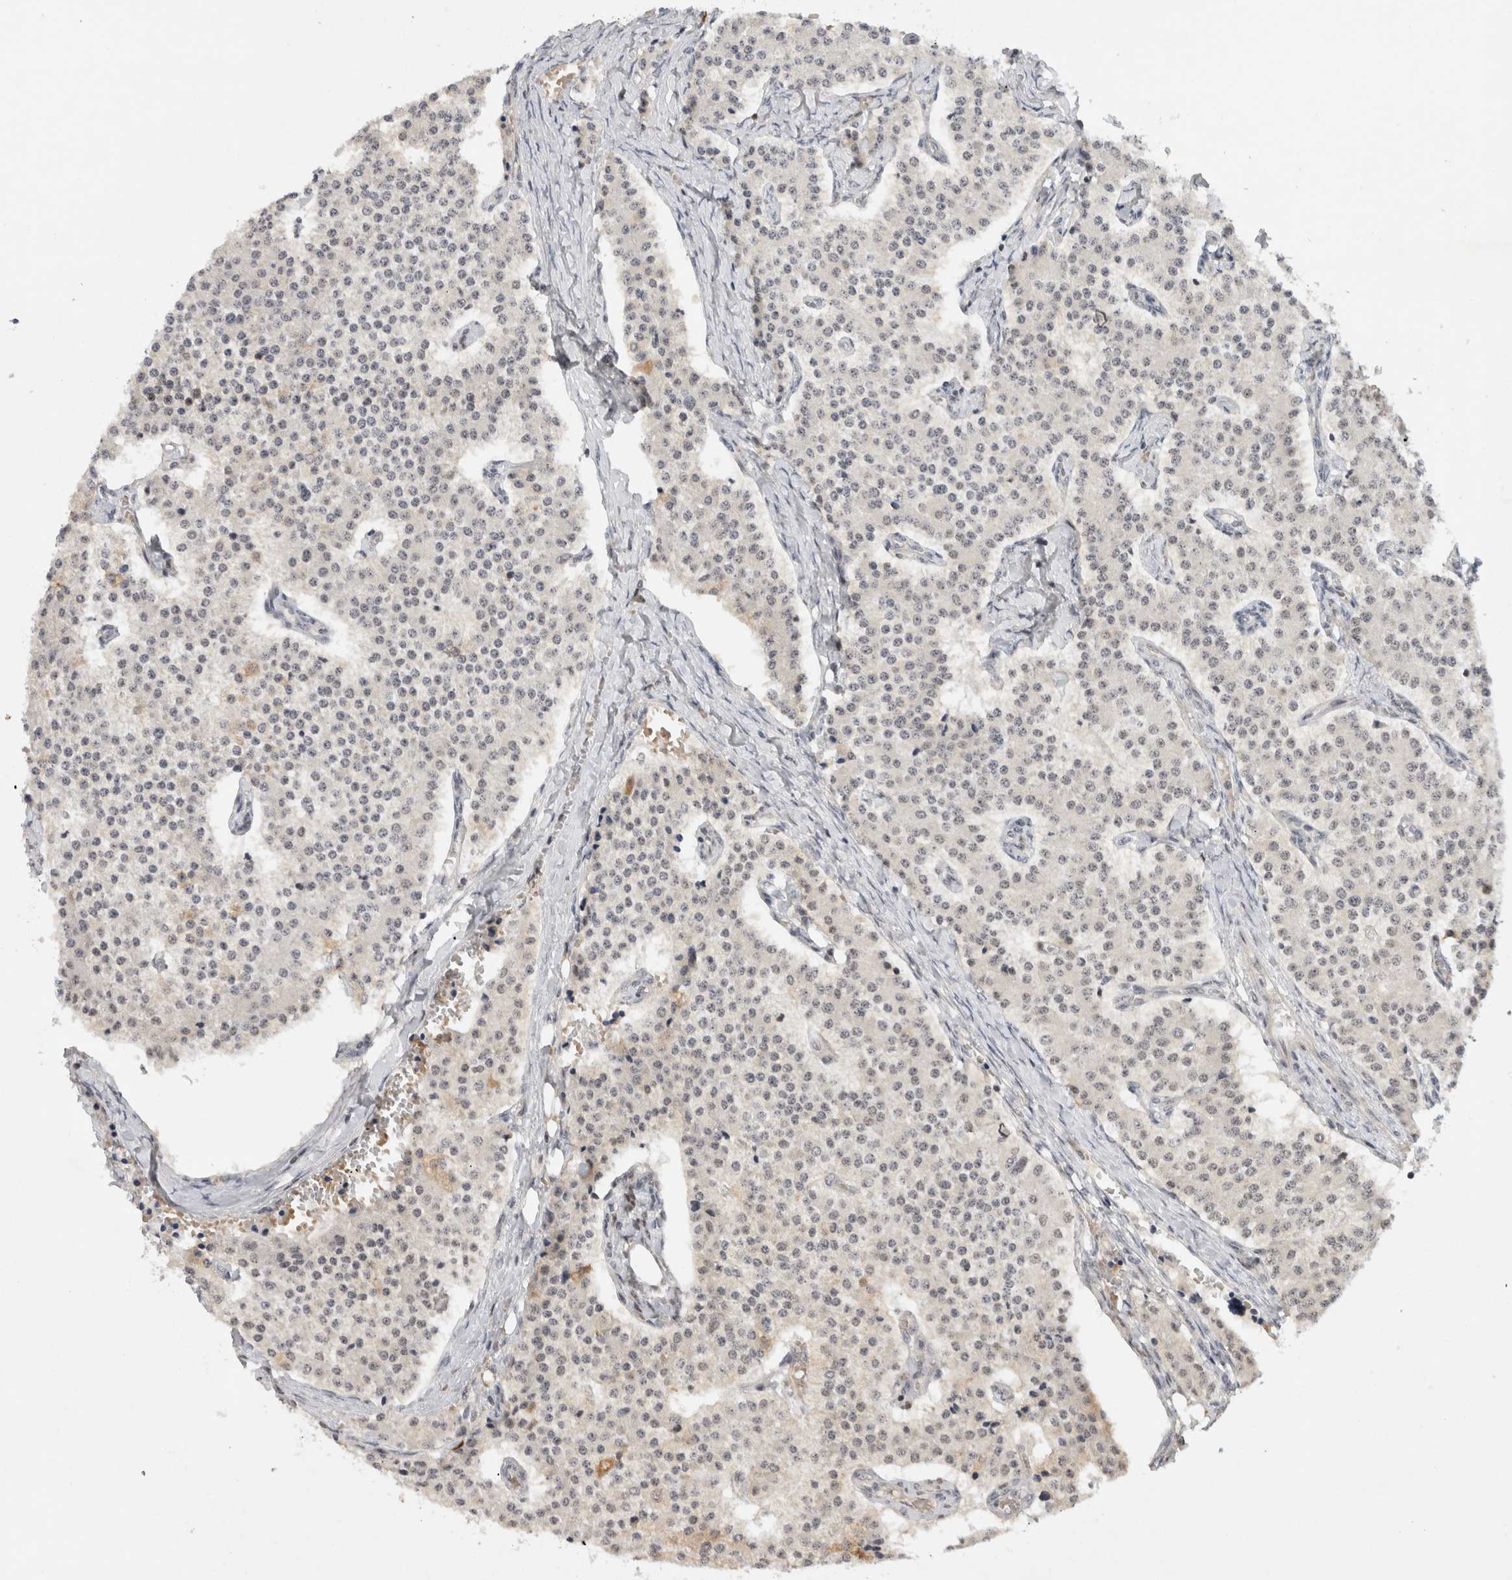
{"staining": {"intensity": "weak", "quantity": "<25%", "location": "nuclear"}, "tissue": "carcinoid", "cell_type": "Tumor cells", "image_type": "cancer", "snomed": [{"axis": "morphology", "description": "Carcinoid, malignant, NOS"}, {"axis": "topography", "description": "Colon"}], "caption": "Micrograph shows no protein expression in tumor cells of malignant carcinoid tissue.", "gene": "HESX1", "patient": {"sex": "female", "age": 52}}